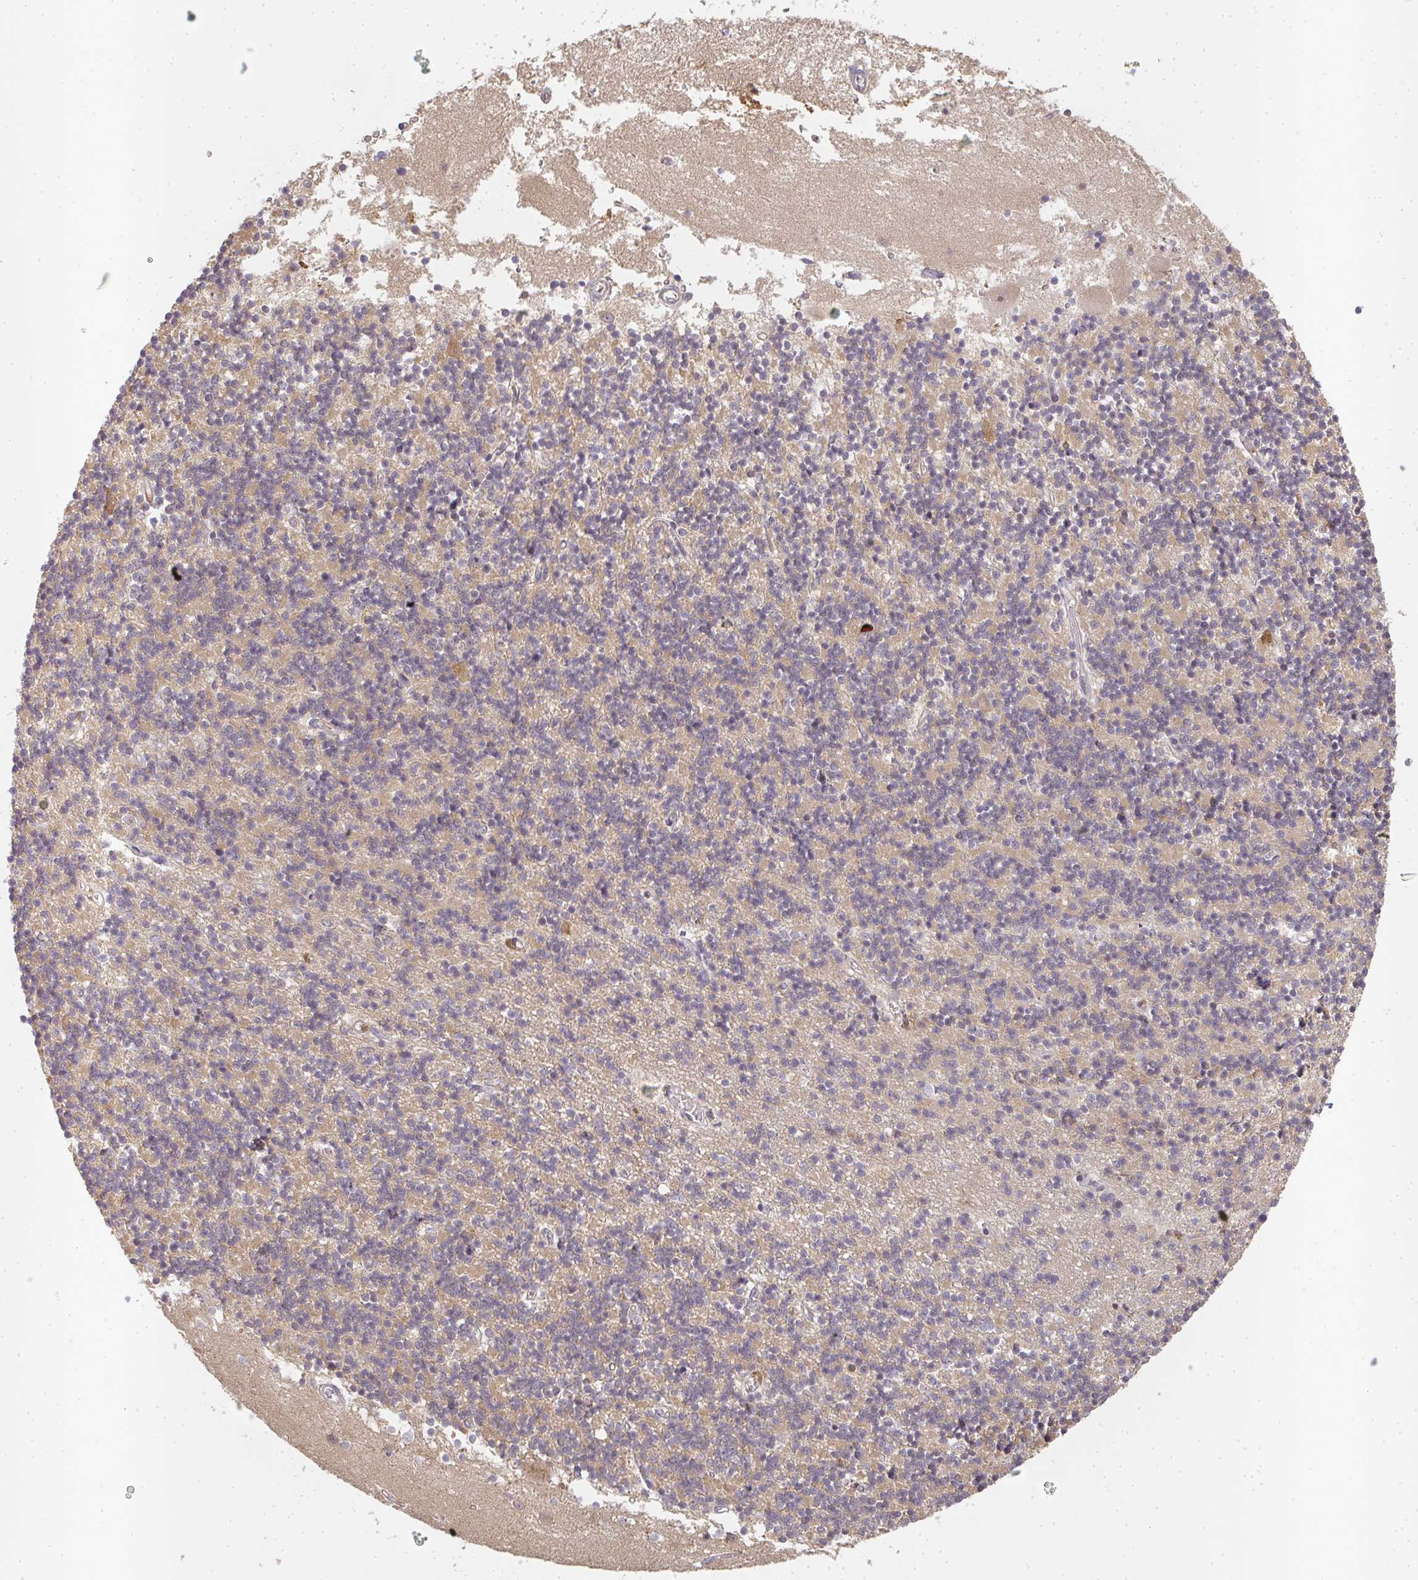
{"staining": {"intensity": "moderate", "quantity": "25%-75%", "location": "cytoplasmic/membranous"}, "tissue": "cerebellum", "cell_type": "Cells in granular layer", "image_type": "normal", "snomed": [{"axis": "morphology", "description": "Normal tissue, NOS"}, {"axis": "topography", "description": "Cerebellum"}], "caption": "Cells in granular layer exhibit medium levels of moderate cytoplasmic/membranous staining in approximately 25%-75% of cells in benign human cerebellum.", "gene": "SLC35B3", "patient": {"sex": "male", "age": 54}}